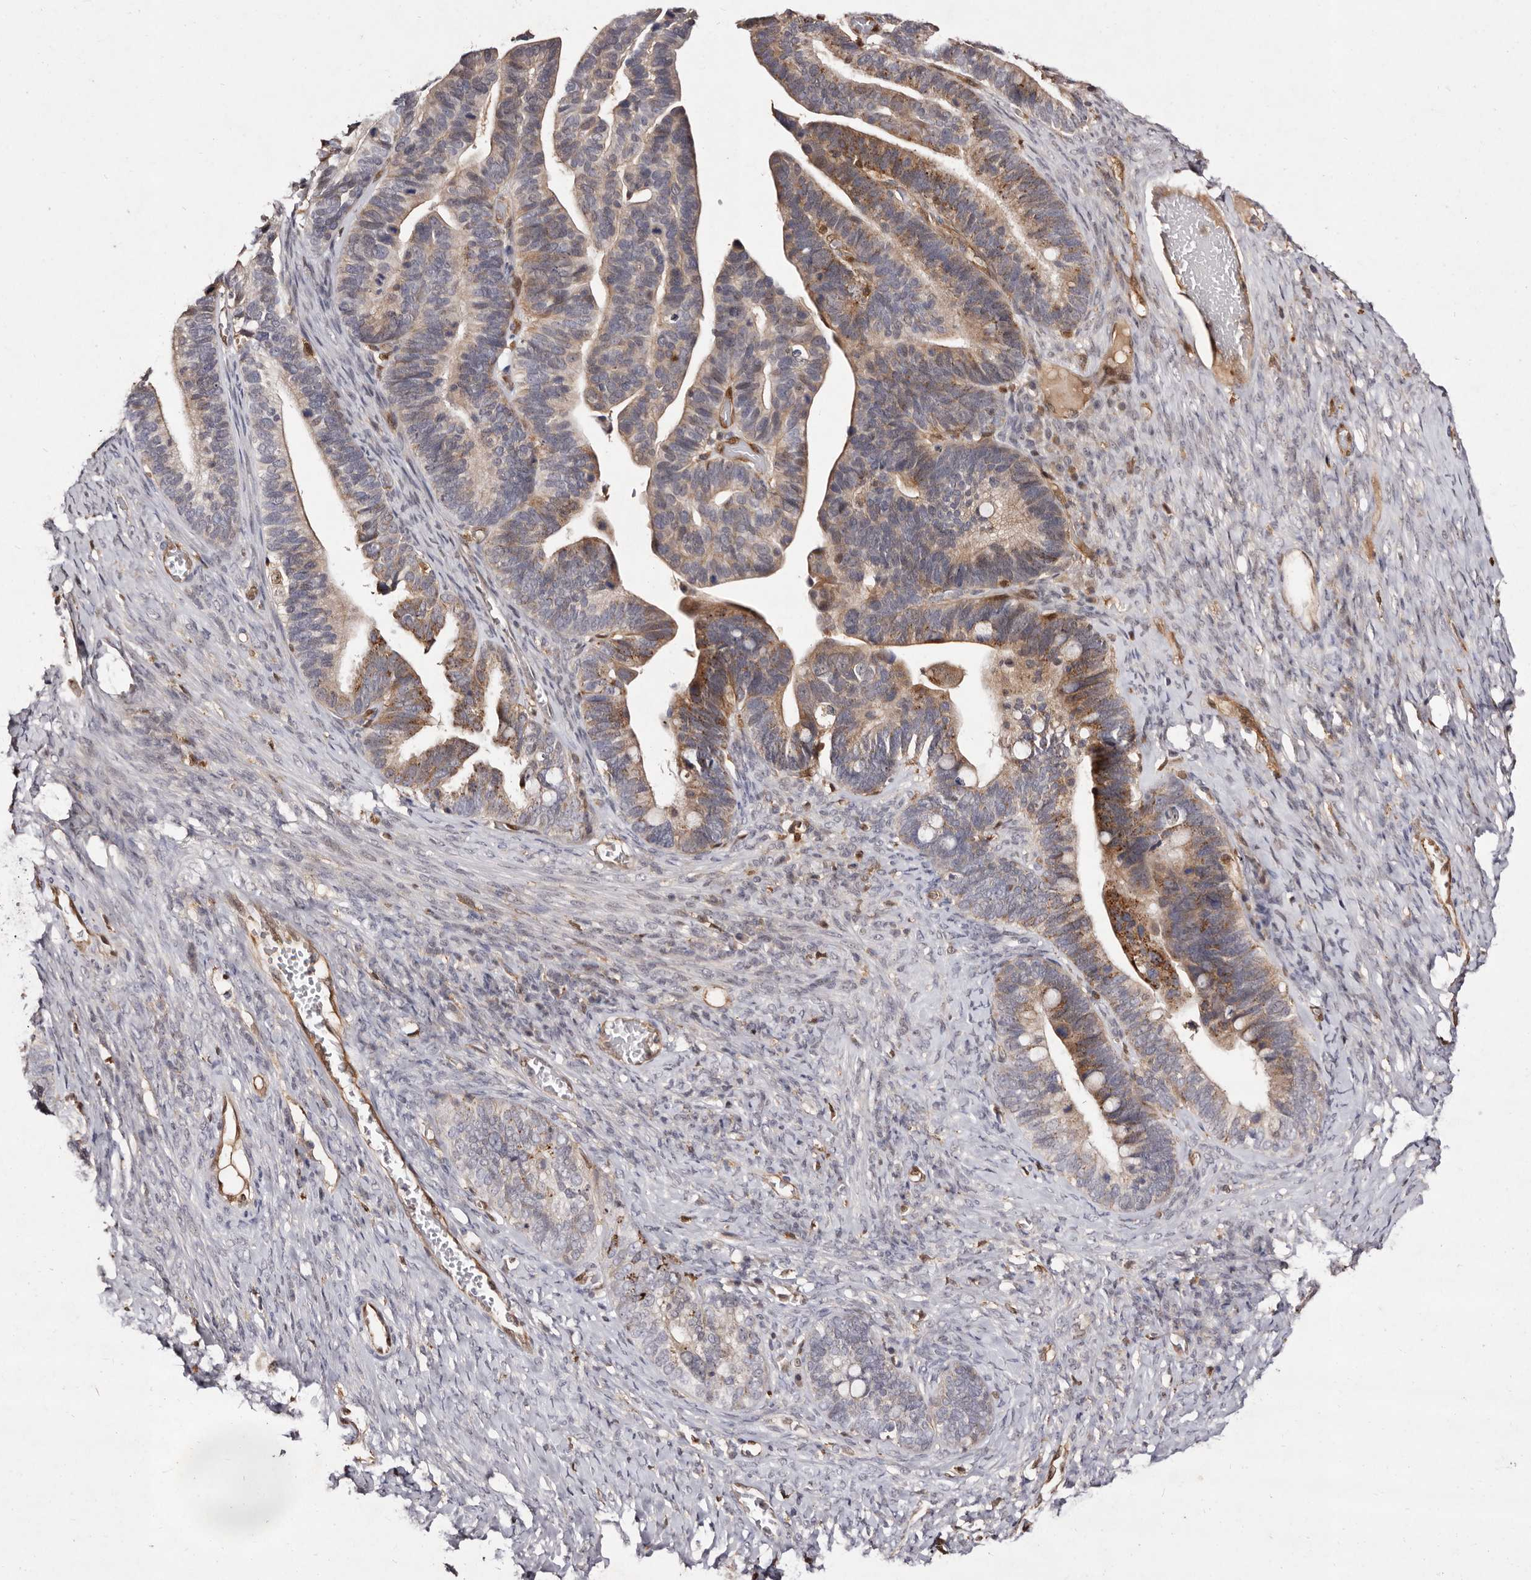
{"staining": {"intensity": "moderate", "quantity": ">75%", "location": "cytoplasmic/membranous"}, "tissue": "ovarian cancer", "cell_type": "Tumor cells", "image_type": "cancer", "snomed": [{"axis": "morphology", "description": "Cystadenocarcinoma, serous, NOS"}, {"axis": "topography", "description": "Ovary"}], "caption": "Immunohistochemical staining of ovarian cancer displays moderate cytoplasmic/membranous protein staining in approximately >75% of tumor cells. Immunohistochemistry (ihc) stains the protein in brown and the nuclei are stained blue.", "gene": "GIMAP4", "patient": {"sex": "female", "age": 56}}